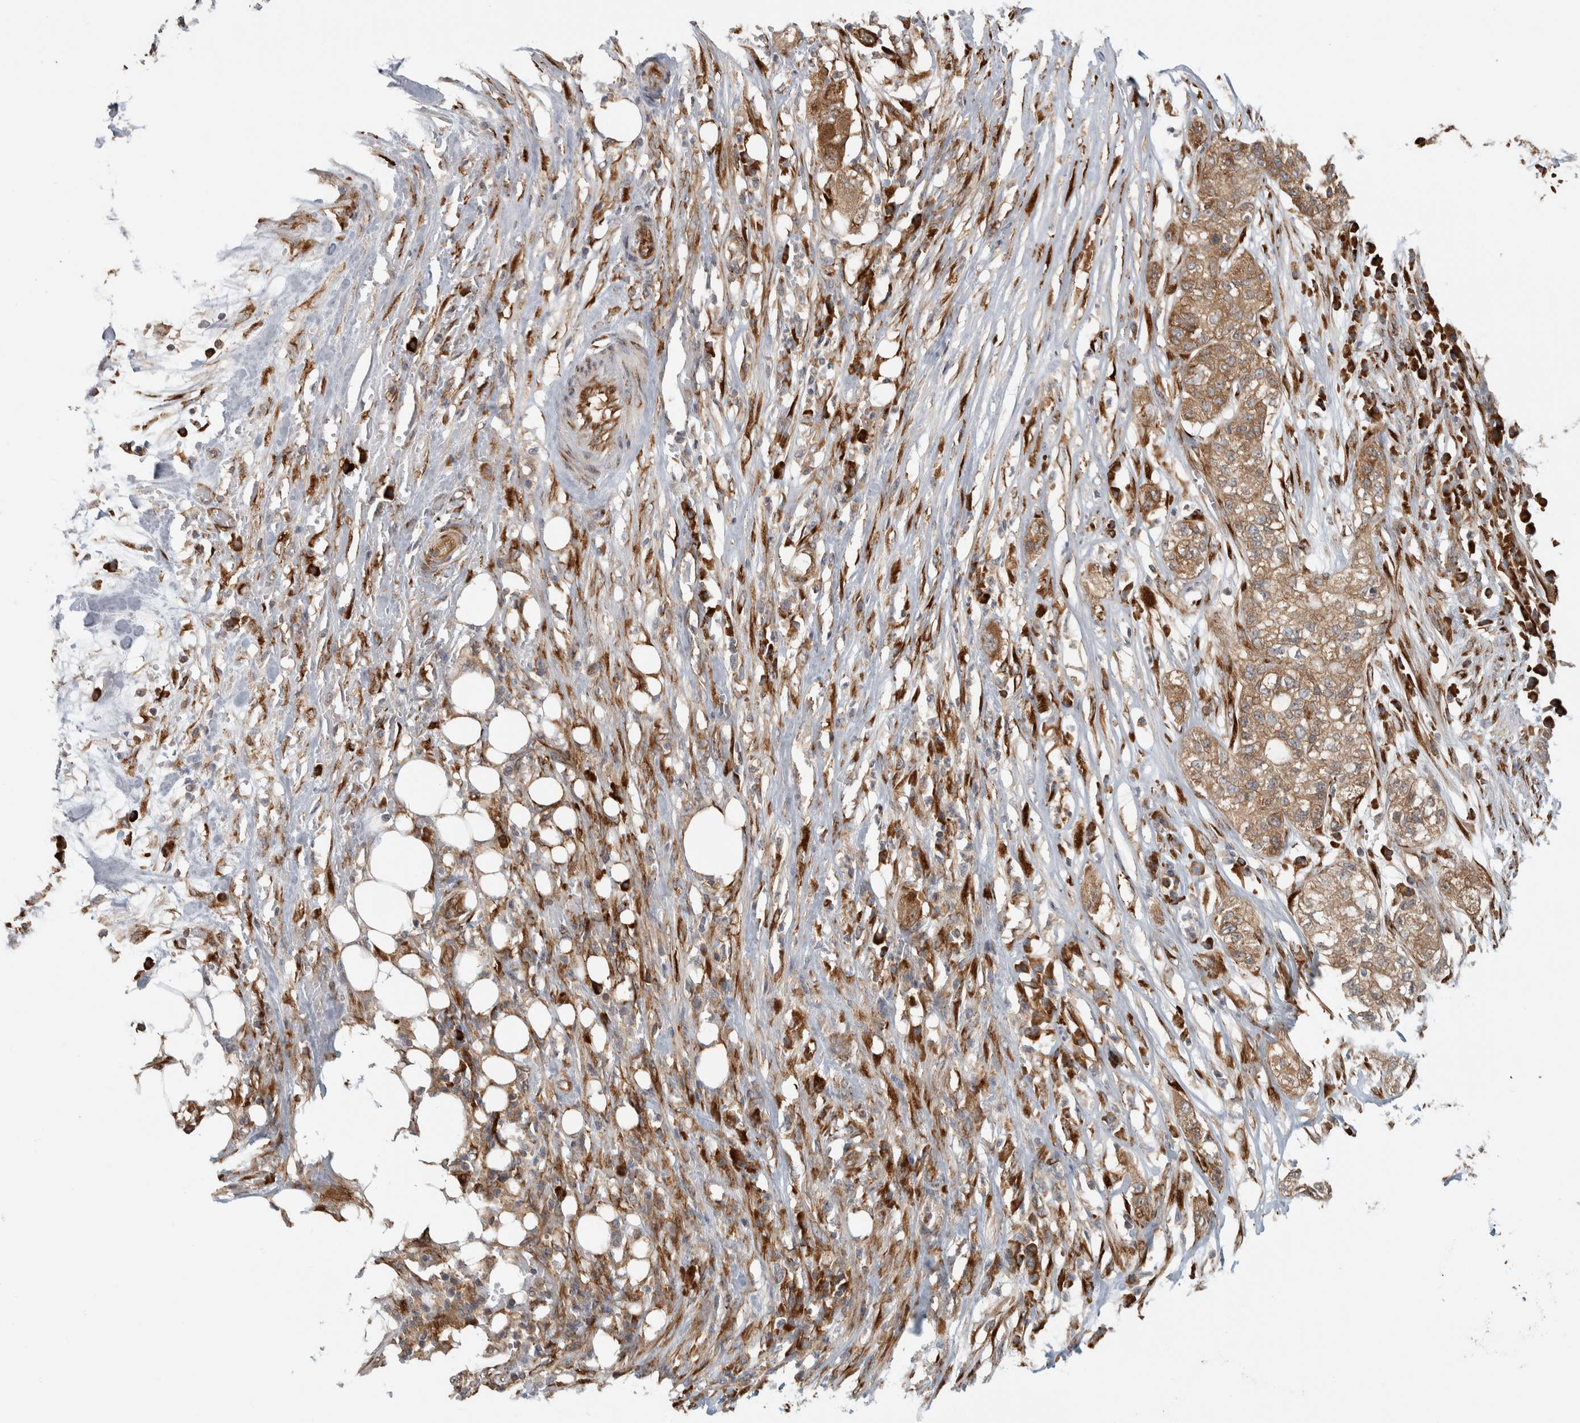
{"staining": {"intensity": "weak", "quantity": ">75%", "location": "cytoplasmic/membranous"}, "tissue": "pancreatic cancer", "cell_type": "Tumor cells", "image_type": "cancer", "snomed": [{"axis": "morphology", "description": "Adenocarcinoma, NOS"}, {"axis": "topography", "description": "Pancreas"}], "caption": "Approximately >75% of tumor cells in pancreatic cancer (adenocarcinoma) exhibit weak cytoplasmic/membranous protein staining as visualized by brown immunohistochemical staining.", "gene": "EIF3H", "patient": {"sex": "female", "age": 78}}